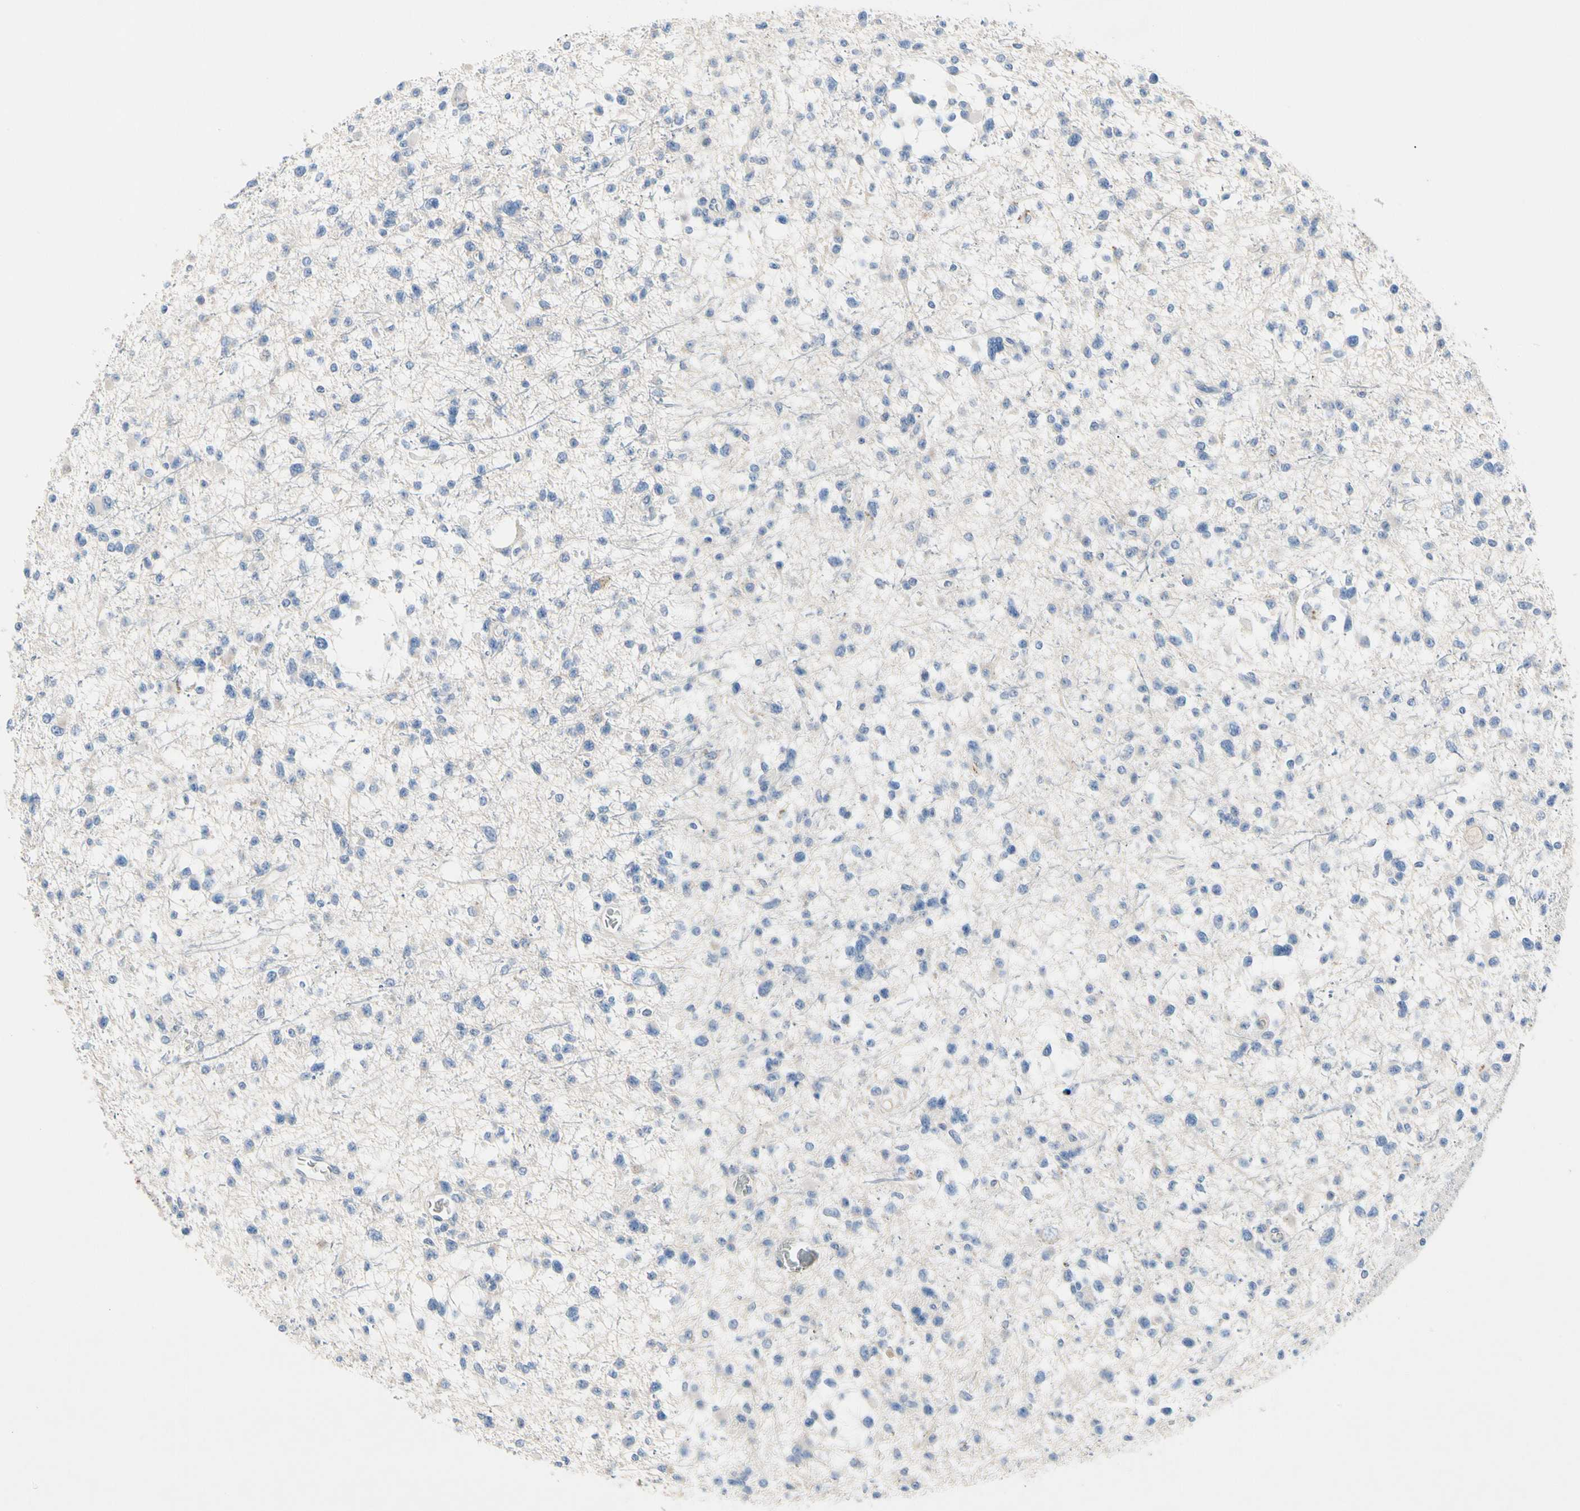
{"staining": {"intensity": "negative", "quantity": "none", "location": "none"}, "tissue": "glioma", "cell_type": "Tumor cells", "image_type": "cancer", "snomed": [{"axis": "morphology", "description": "Glioma, malignant, Low grade"}, {"axis": "topography", "description": "Brain"}], "caption": "The micrograph displays no significant positivity in tumor cells of glioma.", "gene": "RETSAT", "patient": {"sex": "female", "age": 22}}